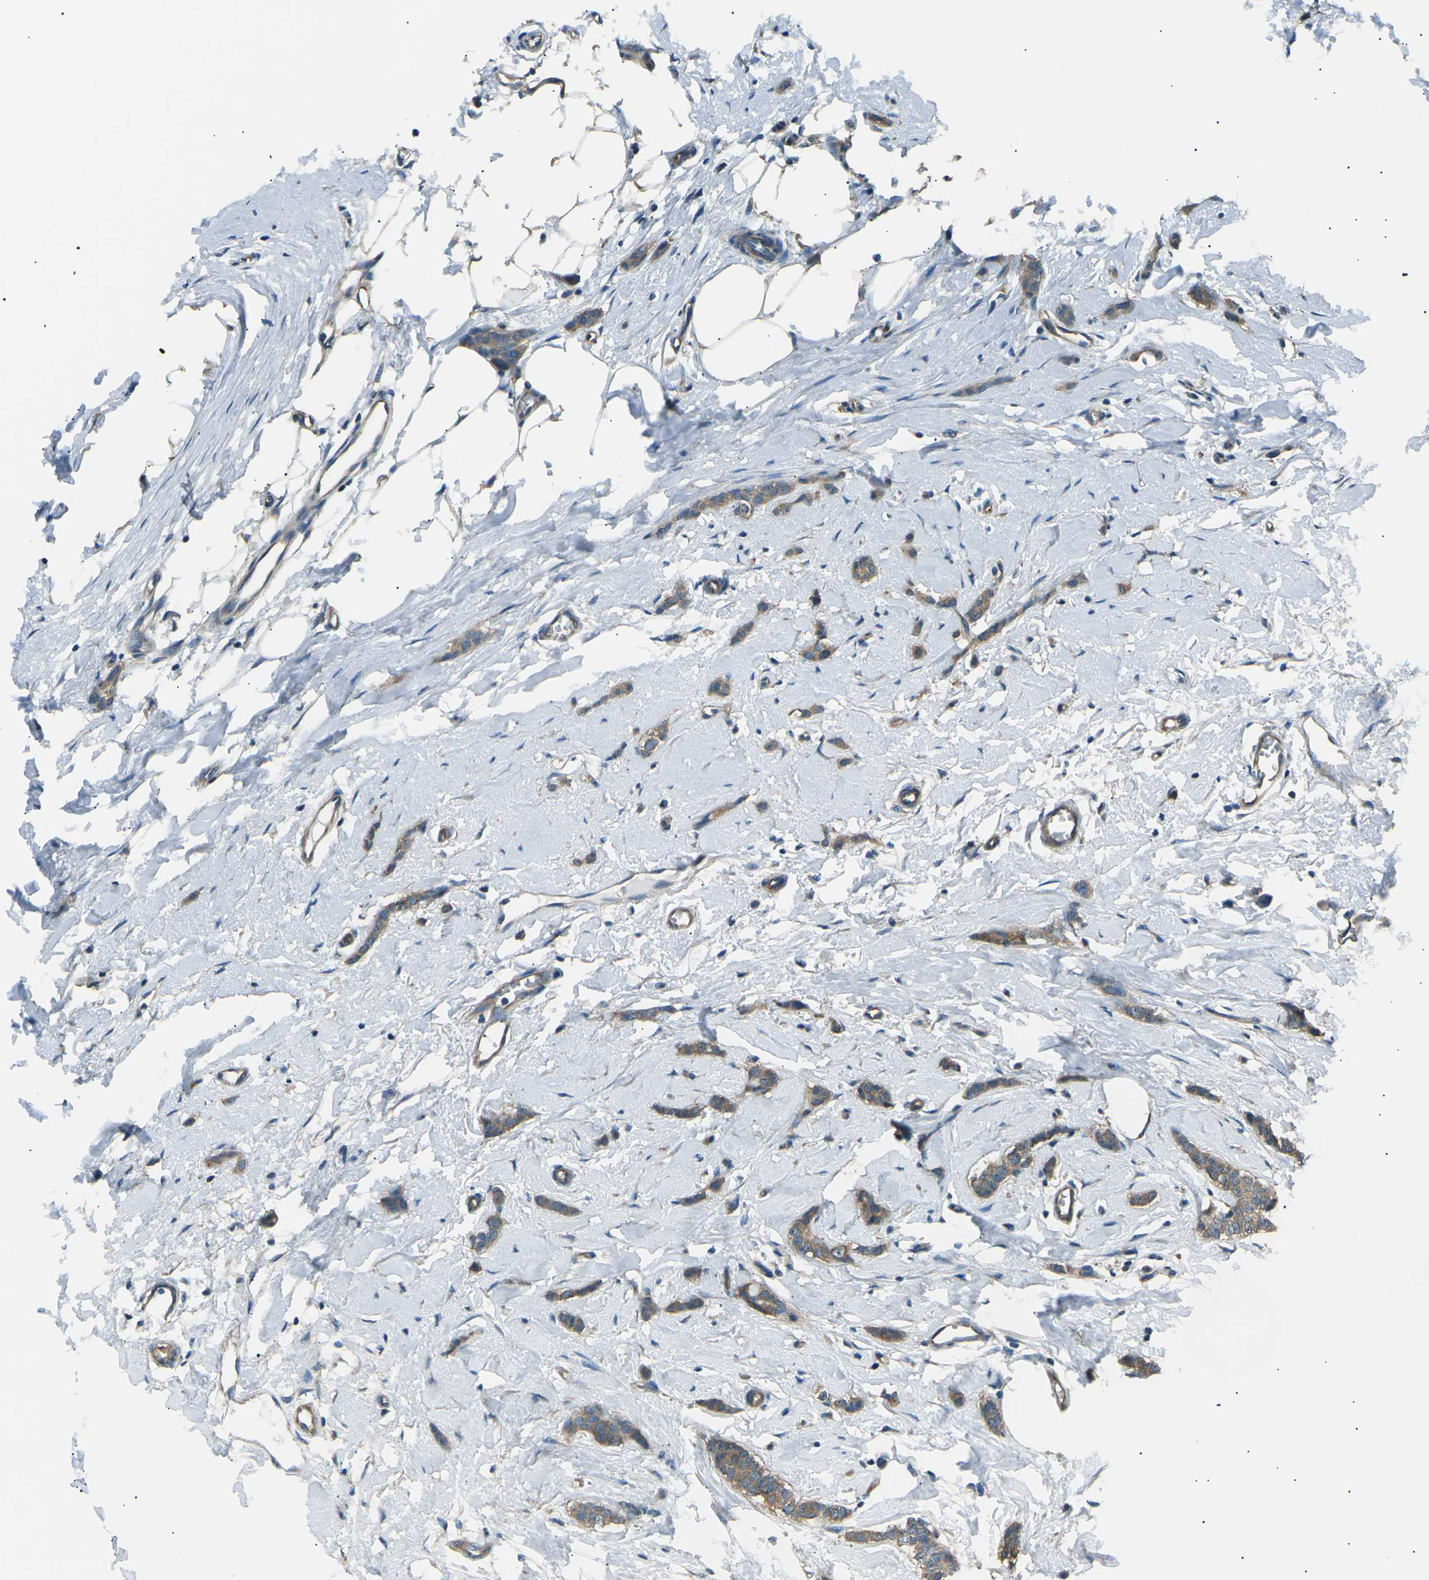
{"staining": {"intensity": "weak", "quantity": ">75%", "location": "cytoplasmic/membranous"}, "tissue": "breast cancer", "cell_type": "Tumor cells", "image_type": "cancer", "snomed": [{"axis": "morphology", "description": "Lobular carcinoma"}, {"axis": "topography", "description": "Skin"}, {"axis": "topography", "description": "Breast"}], "caption": "Immunohistochemical staining of human breast cancer displays low levels of weak cytoplasmic/membranous positivity in about >75% of tumor cells.", "gene": "SLK", "patient": {"sex": "female", "age": 46}}